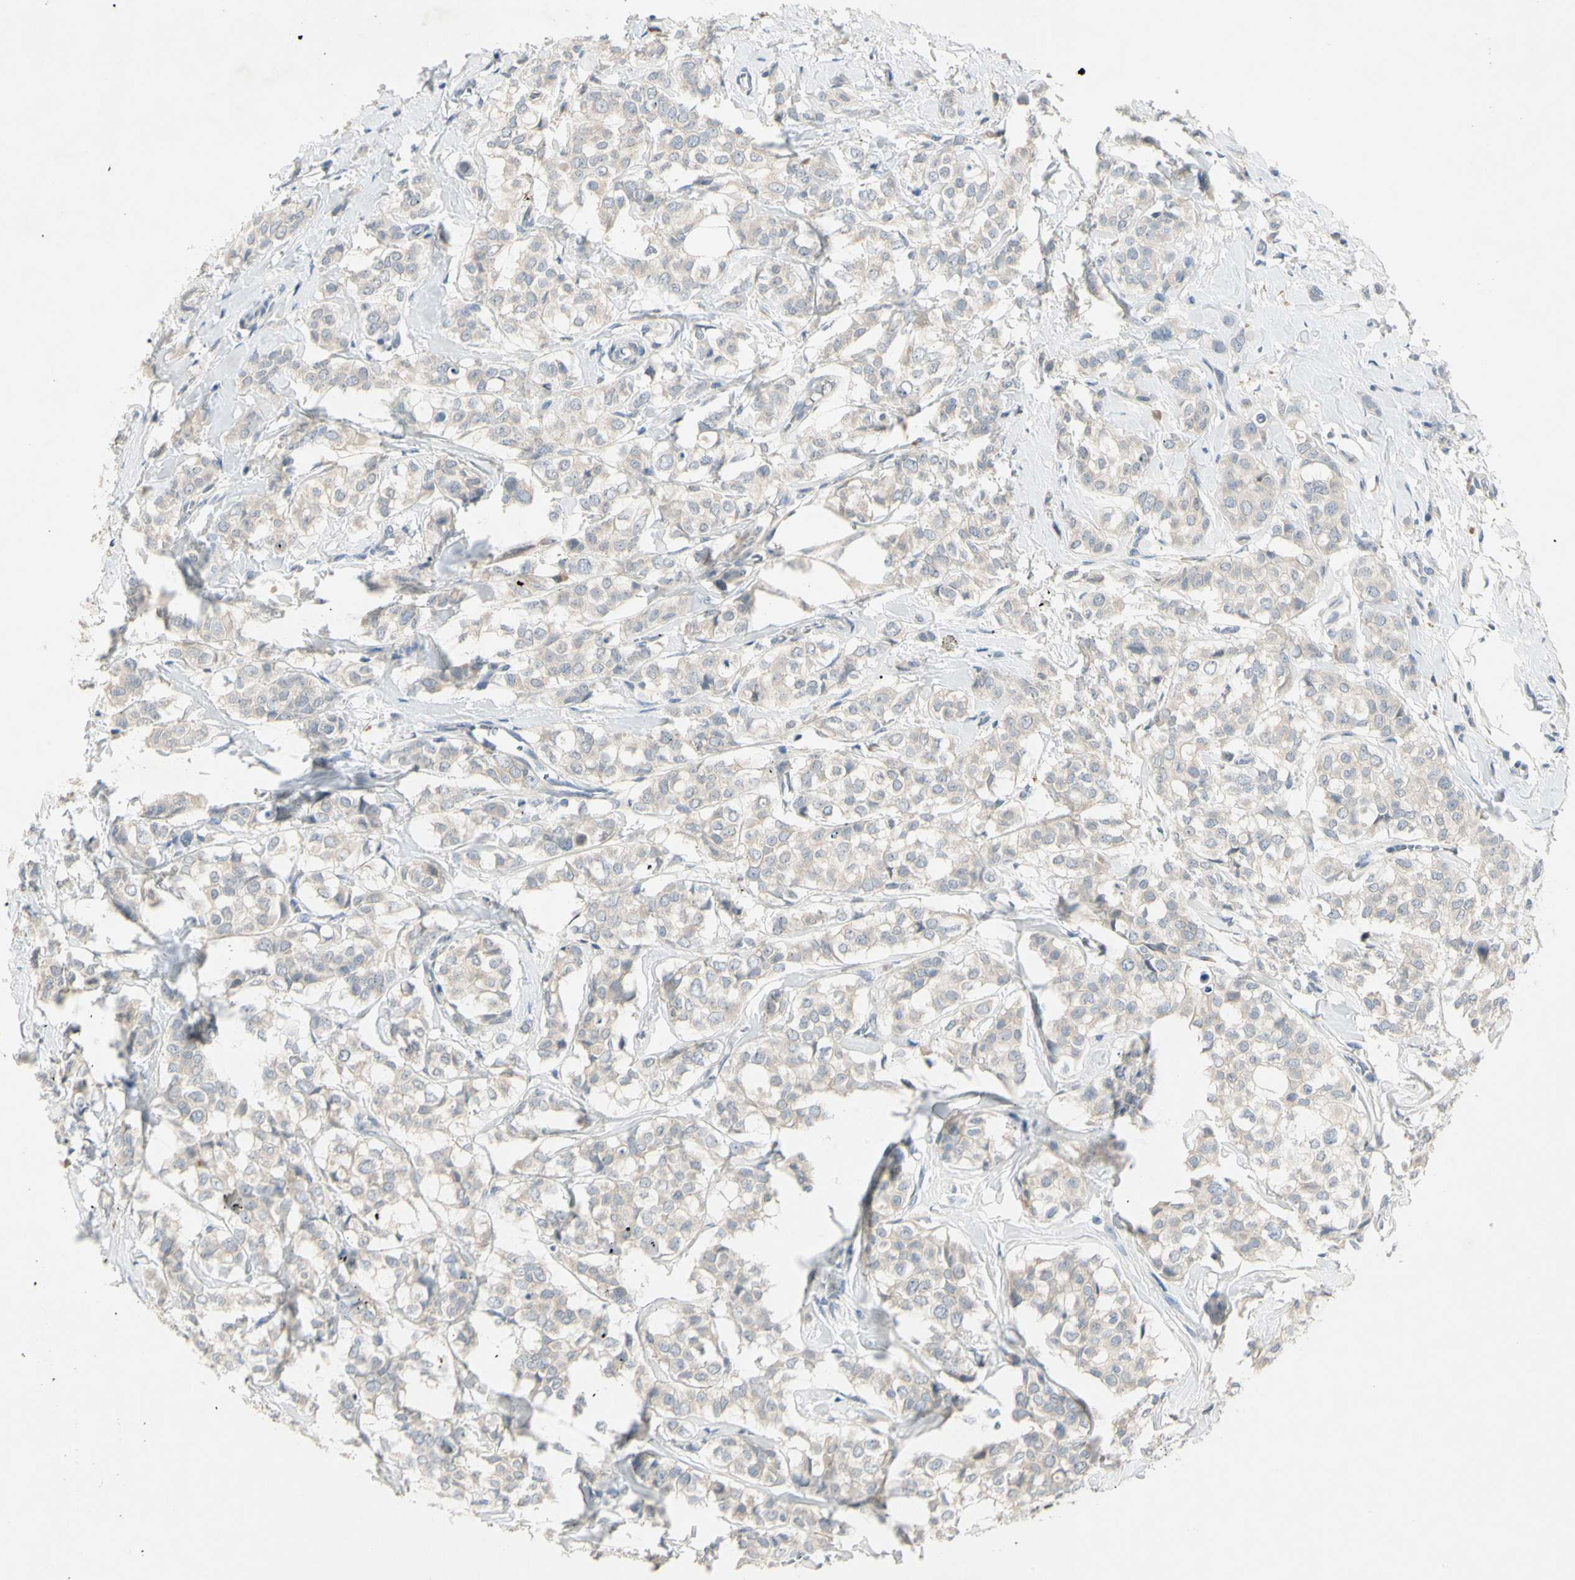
{"staining": {"intensity": "negative", "quantity": "none", "location": "none"}, "tissue": "breast cancer", "cell_type": "Tumor cells", "image_type": "cancer", "snomed": [{"axis": "morphology", "description": "Lobular carcinoma"}, {"axis": "topography", "description": "Breast"}], "caption": "The IHC micrograph has no significant positivity in tumor cells of breast cancer (lobular carcinoma) tissue.", "gene": "PRSS21", "patient": {"sex": "female", "age": 60}}